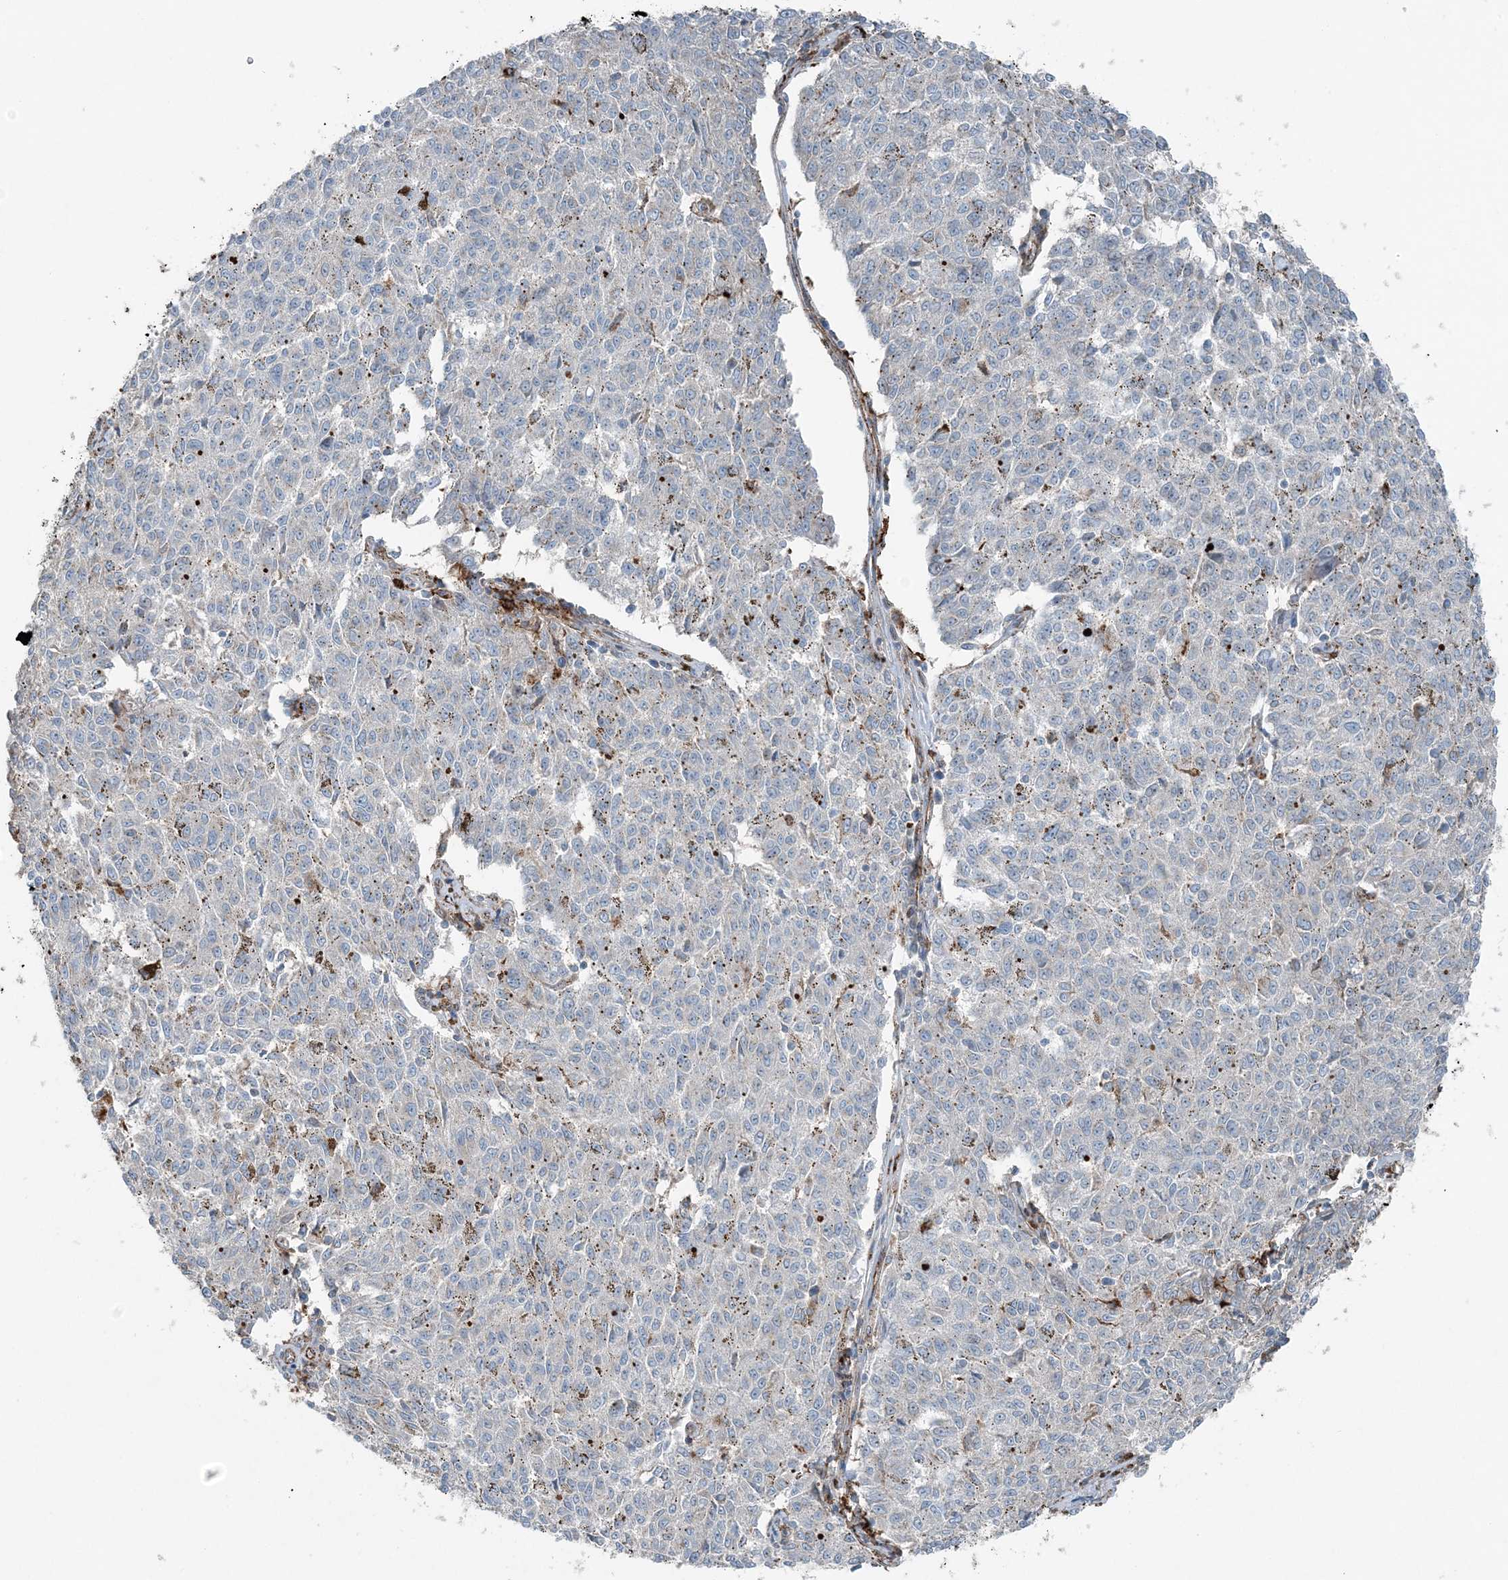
{"staining": {"intensity": "negative", "quantity": "none", "location": "none"}, "tissue": "melanoma", "cell_type": "Tumor cells", "image_type": "cancer", "snomed": [{"axis": "morphology", "description": "Malignant melanoma, NOS"}, {"axis": "topography", "description": "Skin"}], "caption": "A photomicrograph of malignant melanoma stained for a protein displays no brown staining in tumor cells.", "gene": "KY", "patient": {"sex": "female", "age": 72}}